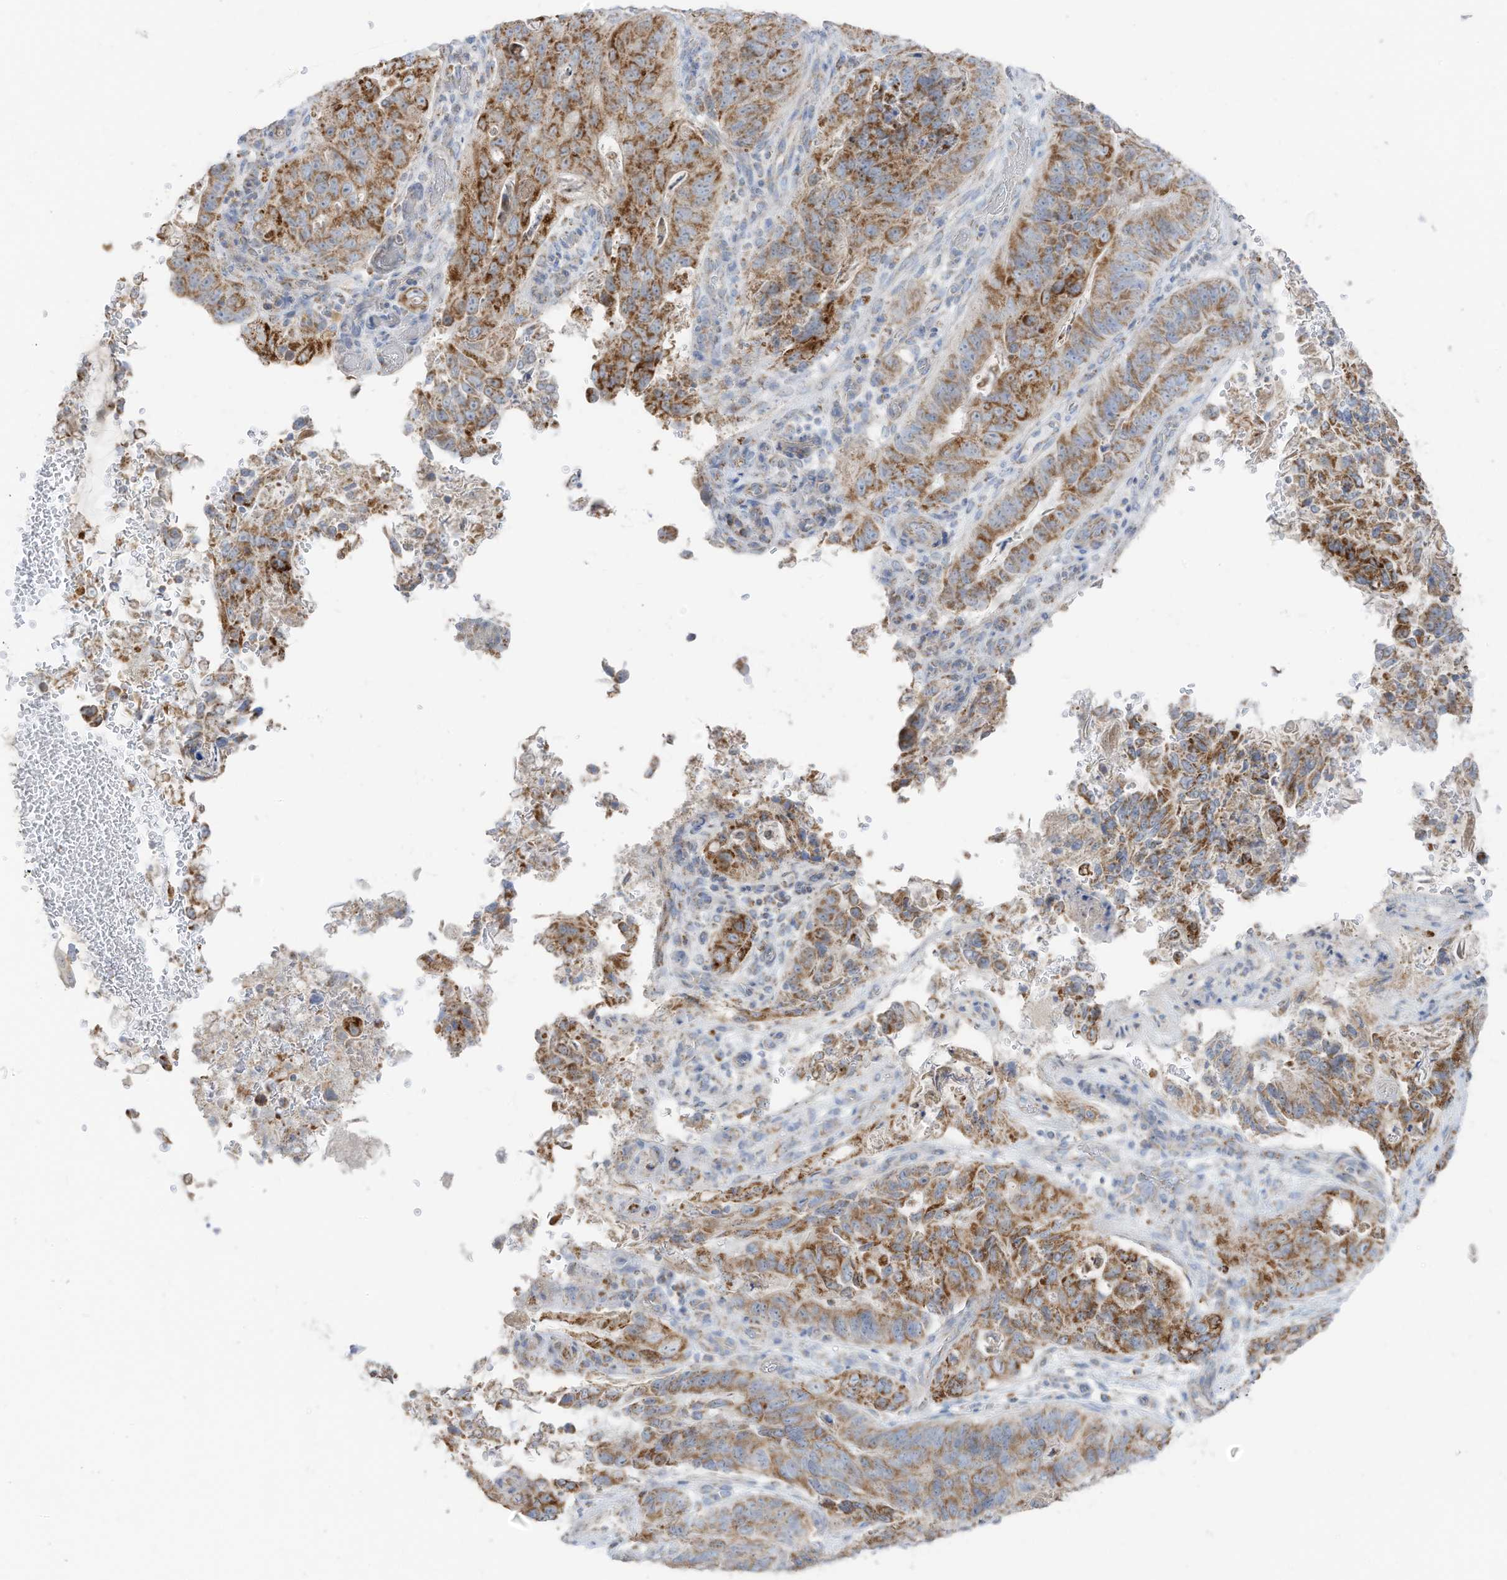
{"staining": {"intensity": "moderate", "quantity": ">75%", "location": "cytoplasmic/membranous"}, "tissue": "stomach cancer", "cell_type": "Tumor cells", "image_type": "cancer", "snomed": [{"axis": "morphology", "description": "Normal tissue, NOS"}, {"axis": "morphology", "description": "Adenocarcinoma, NOS"}, {"axis": "topography", "description": "Stomach"}], "caption": "Human adenocarcinoma (stomach) stained for a protein (brown) exhibits moderate cytoplasmic/membranous positive staining in about >75% of tumor cells.", "gene": "ETHE1", "patient": {"sex": "female", "age": 89}}